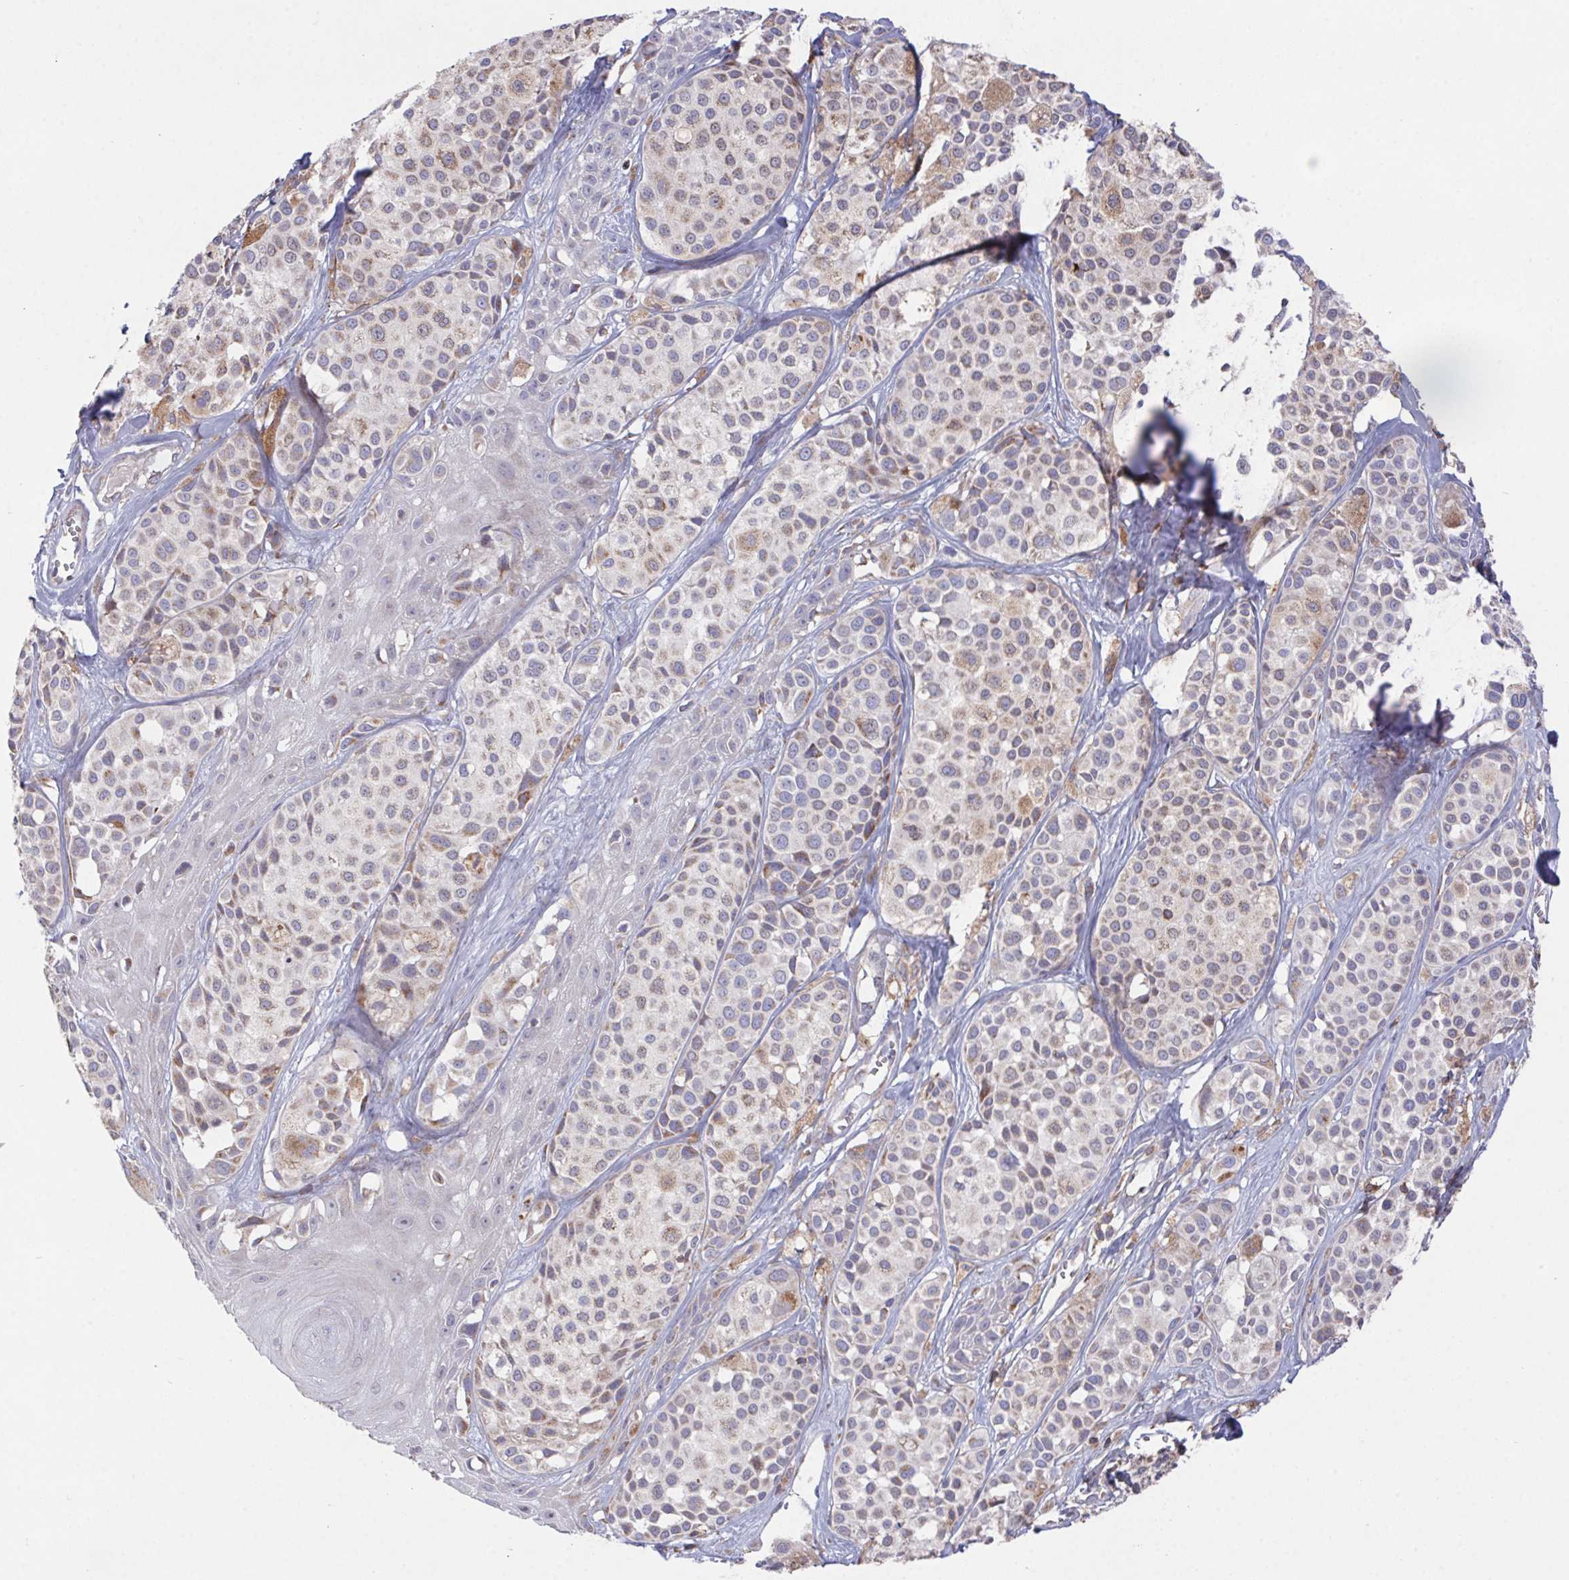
{"staining": {"intensity": "weak", "quantity": "<25%", "location": "cytoplasmic/membranous"}, "tissue": "melanoma", "cell_type": "Tumor cells", "image_type": "cancer", "snomed": [{"axis": "morphology", "description": "Malignant melanoma, NOS"}, {"axis": "topography", "description": "Skin"}], "caption": "Immunohistochemistry (IHC) micrograph of human malignant melanoma stained for a protein (brown), which shows no positivity in tumor cells.", "gene": "FAM241A", "patient": {"sex": "male", "age": 77}}